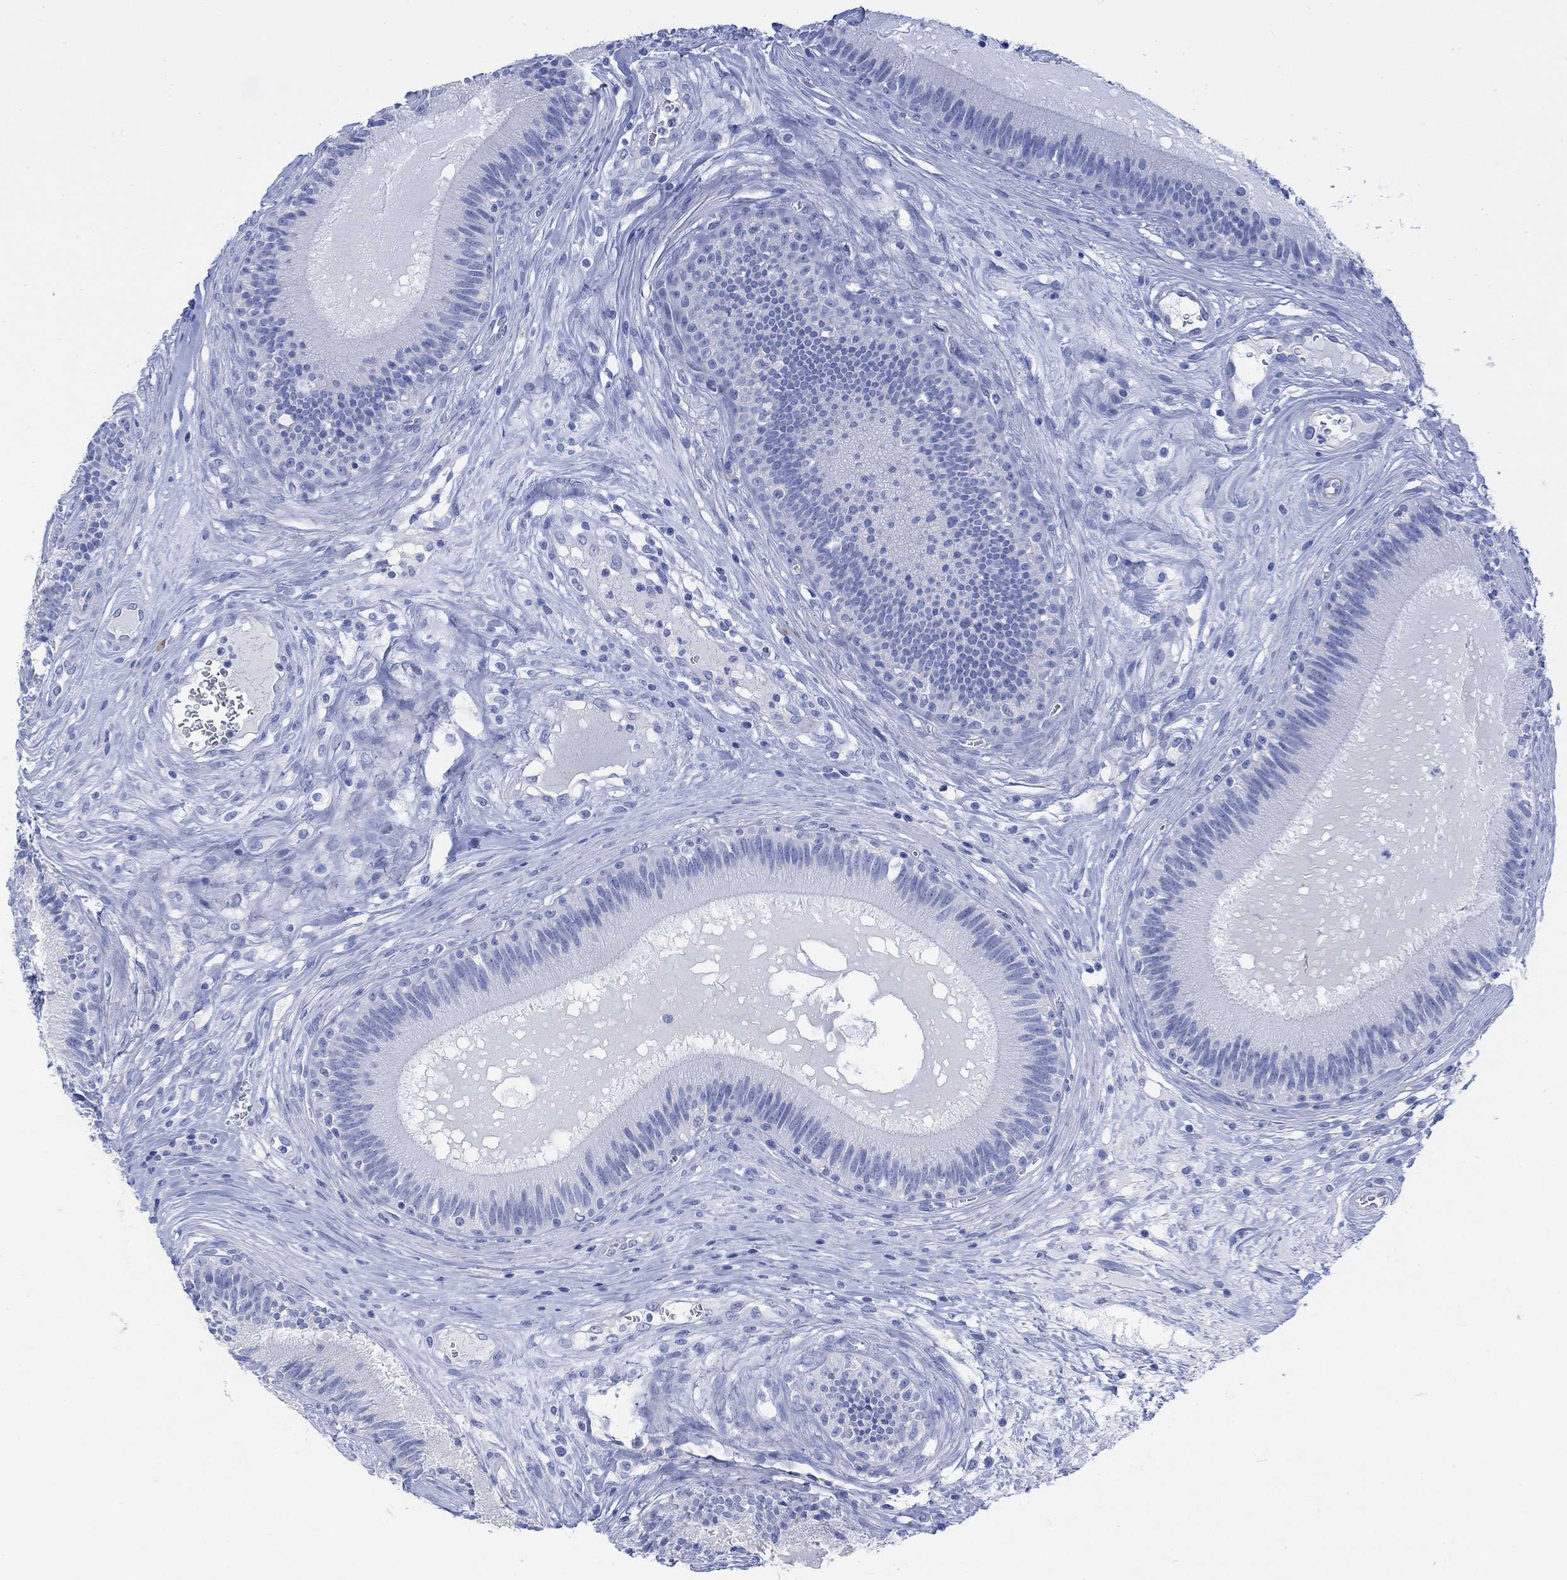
{"staining": {"intensity": "negative", "quantity": "none", "location": "none"}, "tissue": "epididymis", "cell_type": "Glandular cells", "image_type": "normal", "snomed": [{"axis": "morphology", "description": "Normal tissue, NOS"}, {"axis": "topography", "description": "Epididymis"}], "caption": "This is an IHC histopathology image of benign human epididymis. There is no expression in glandular cells.", "gene": "GNG13", "patient": {"sex": "male", "age": 27}}